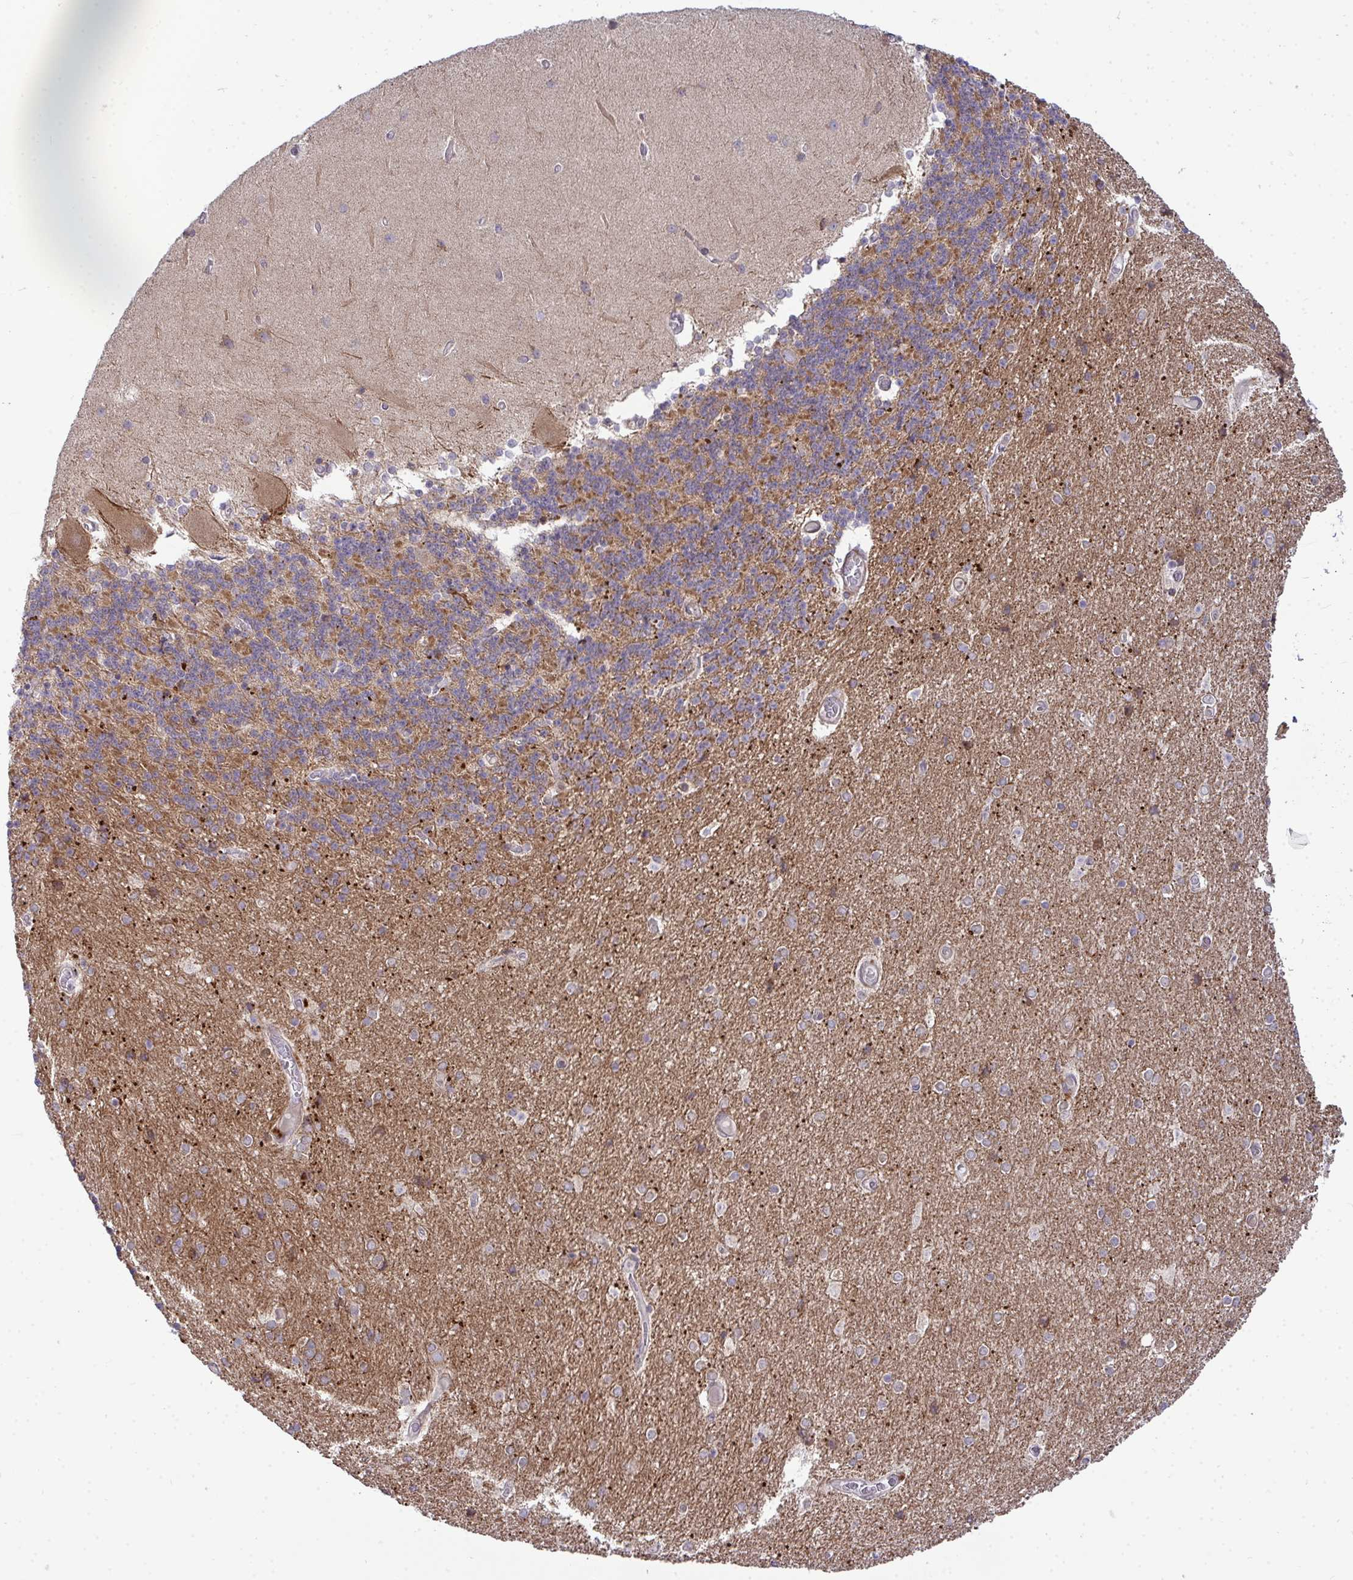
{"staining": {"intensity": "moderate", "quantity": ">75%", "location": "cytoplasmic/membranous"}, "tissue": "cerebellum", "cell_type": "Cells in granular layer", "image_type": "normal", "snomed": [{"axis": "morphology", "description": "Normal tissue, NOS"}, {"axis": "topography", "description": "Cerebellum"}], "caption": "Unremarkable cerebellum was stained to show a protein in brown. There is medium levels of moderate cytoplasmic/membranous staining in approximately >75% of cells in granular layer.", "gene": "TRIM44", "patient": {"sex": "female", "age": 54}}